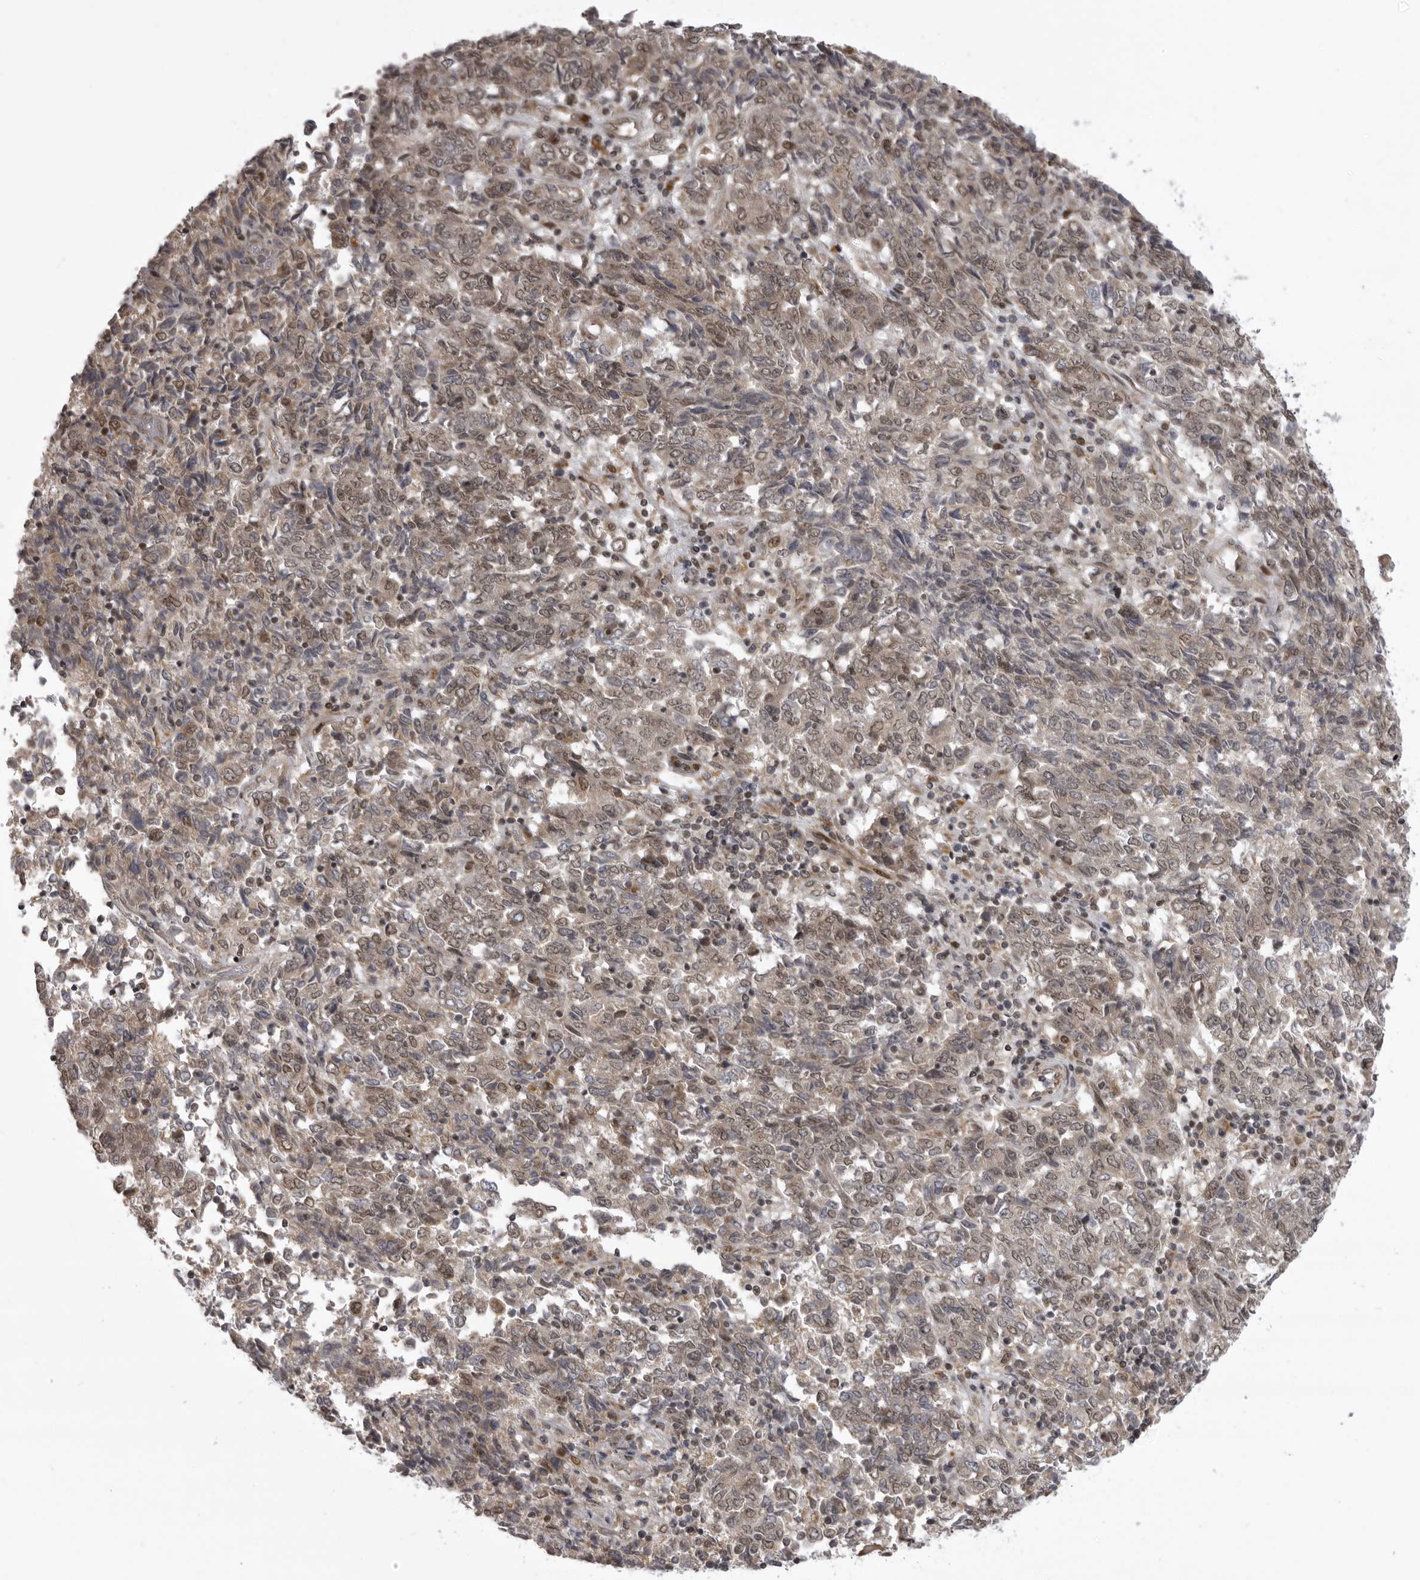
{"staining": {"intensity": "weak", "quantity": "25%-75%", "location": "cytoplasmic/membranous,nuclear"}, "tissue": "endometrial cancer", "cell_type": "Tumor cells", "image_type": "cancer", "snomed": [{"axis": "morphology", "description": "Adenocarcinoma, NOS"}, {"axis": "topography", "description": "Endometrium"}], "caption": "This is a micrograph of IHC staining of endometrial adenocarcinoma, which shows weak expression in the cytoplasmic/membranous and nuclear of tumor cells.", "gene": "C1orf109", "patient": {"sex": "female", "age": 80}}